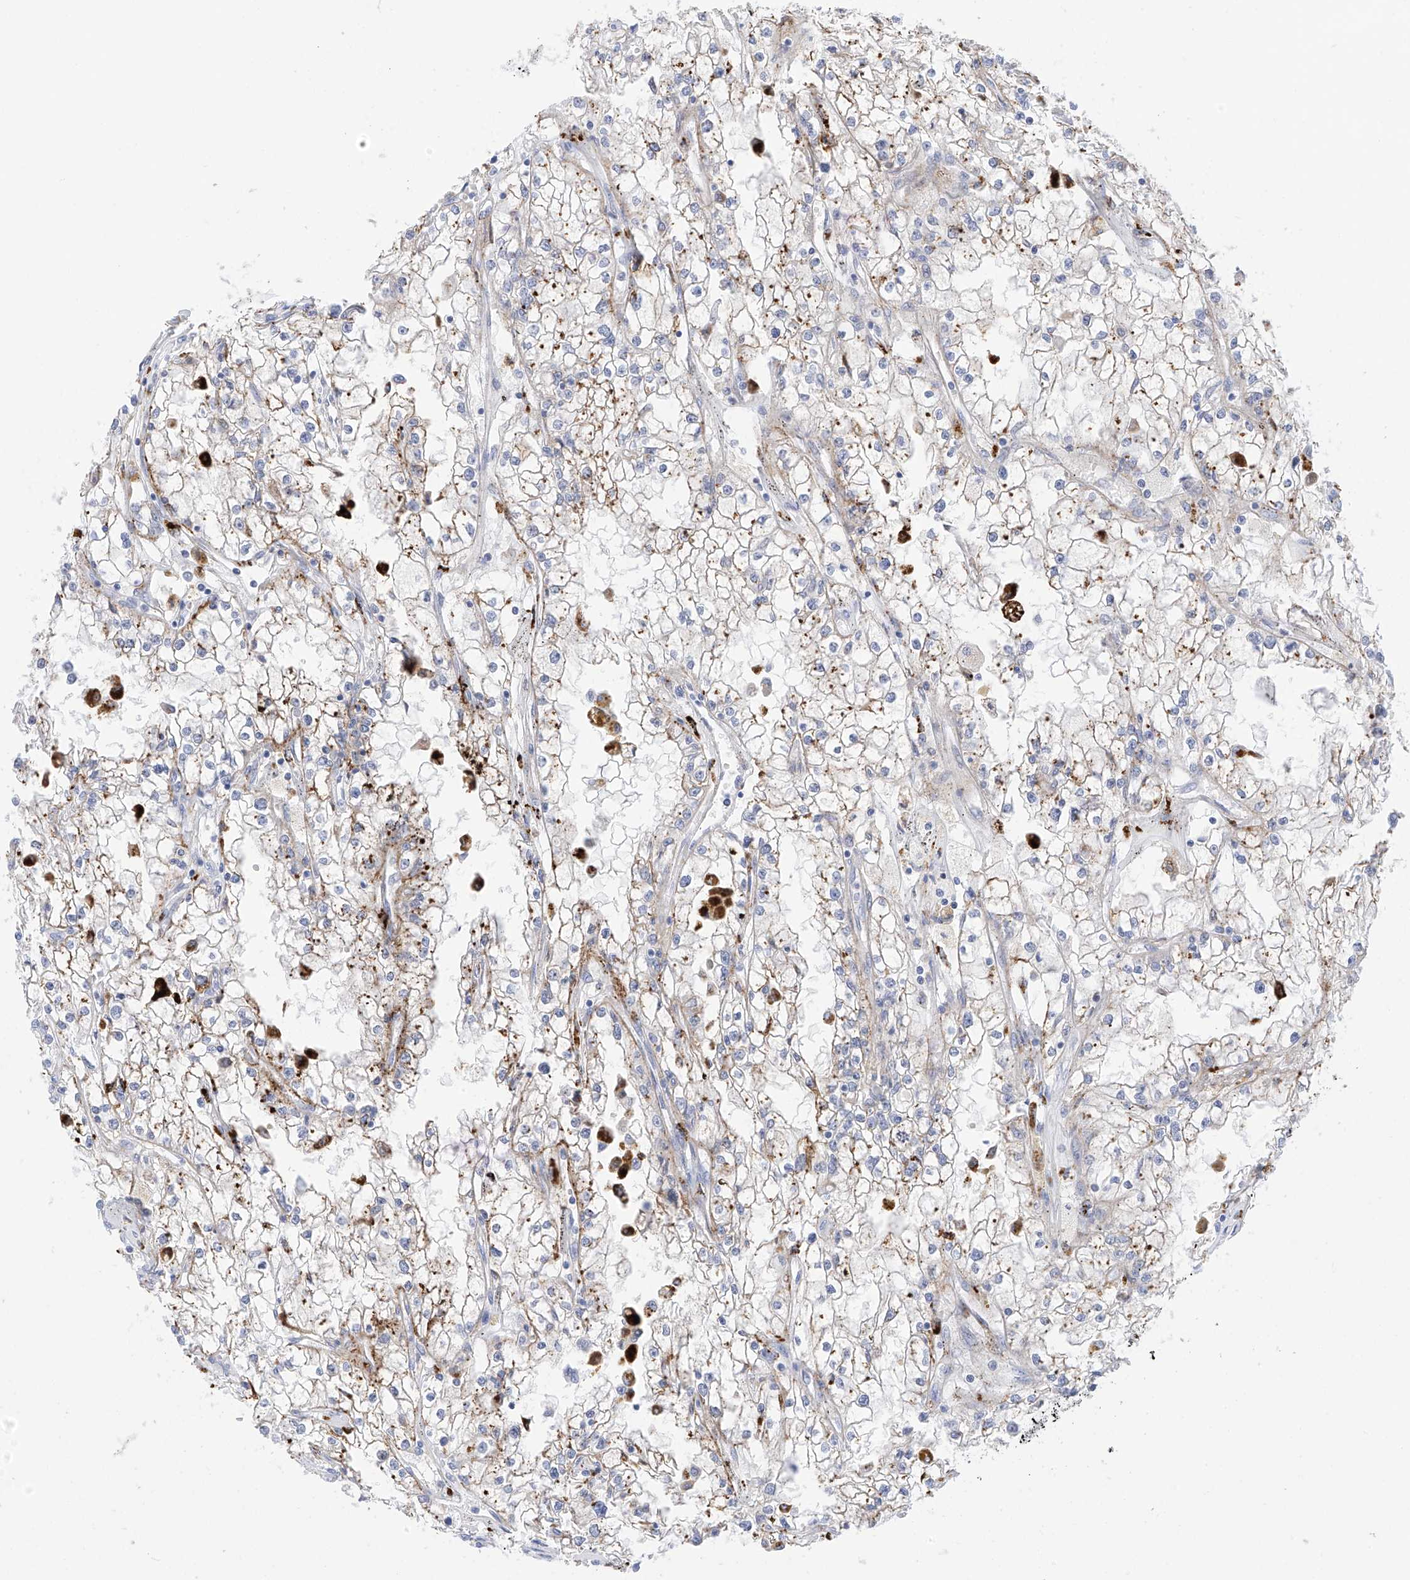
{"staining": {"intensity": "weak", "quantity": "<25%", "location": "cytoplasmic/membranous"}, "tissue": "renal cancer", "cell_type": "Tumor cells", "image_type": "cancer", "snomed": [{"axis": "morphology", "description": "Adenocarcinoma, NOS"}, {"axis": "topography", "description": "Kidney"}], "caption": "Immunohistochemical staining of renal cancer (adenocarcinoma) demonstrates no significant expression in tumor cells.", "gene": "PSPH", "patient": {"sex": "male", "age": 56}}